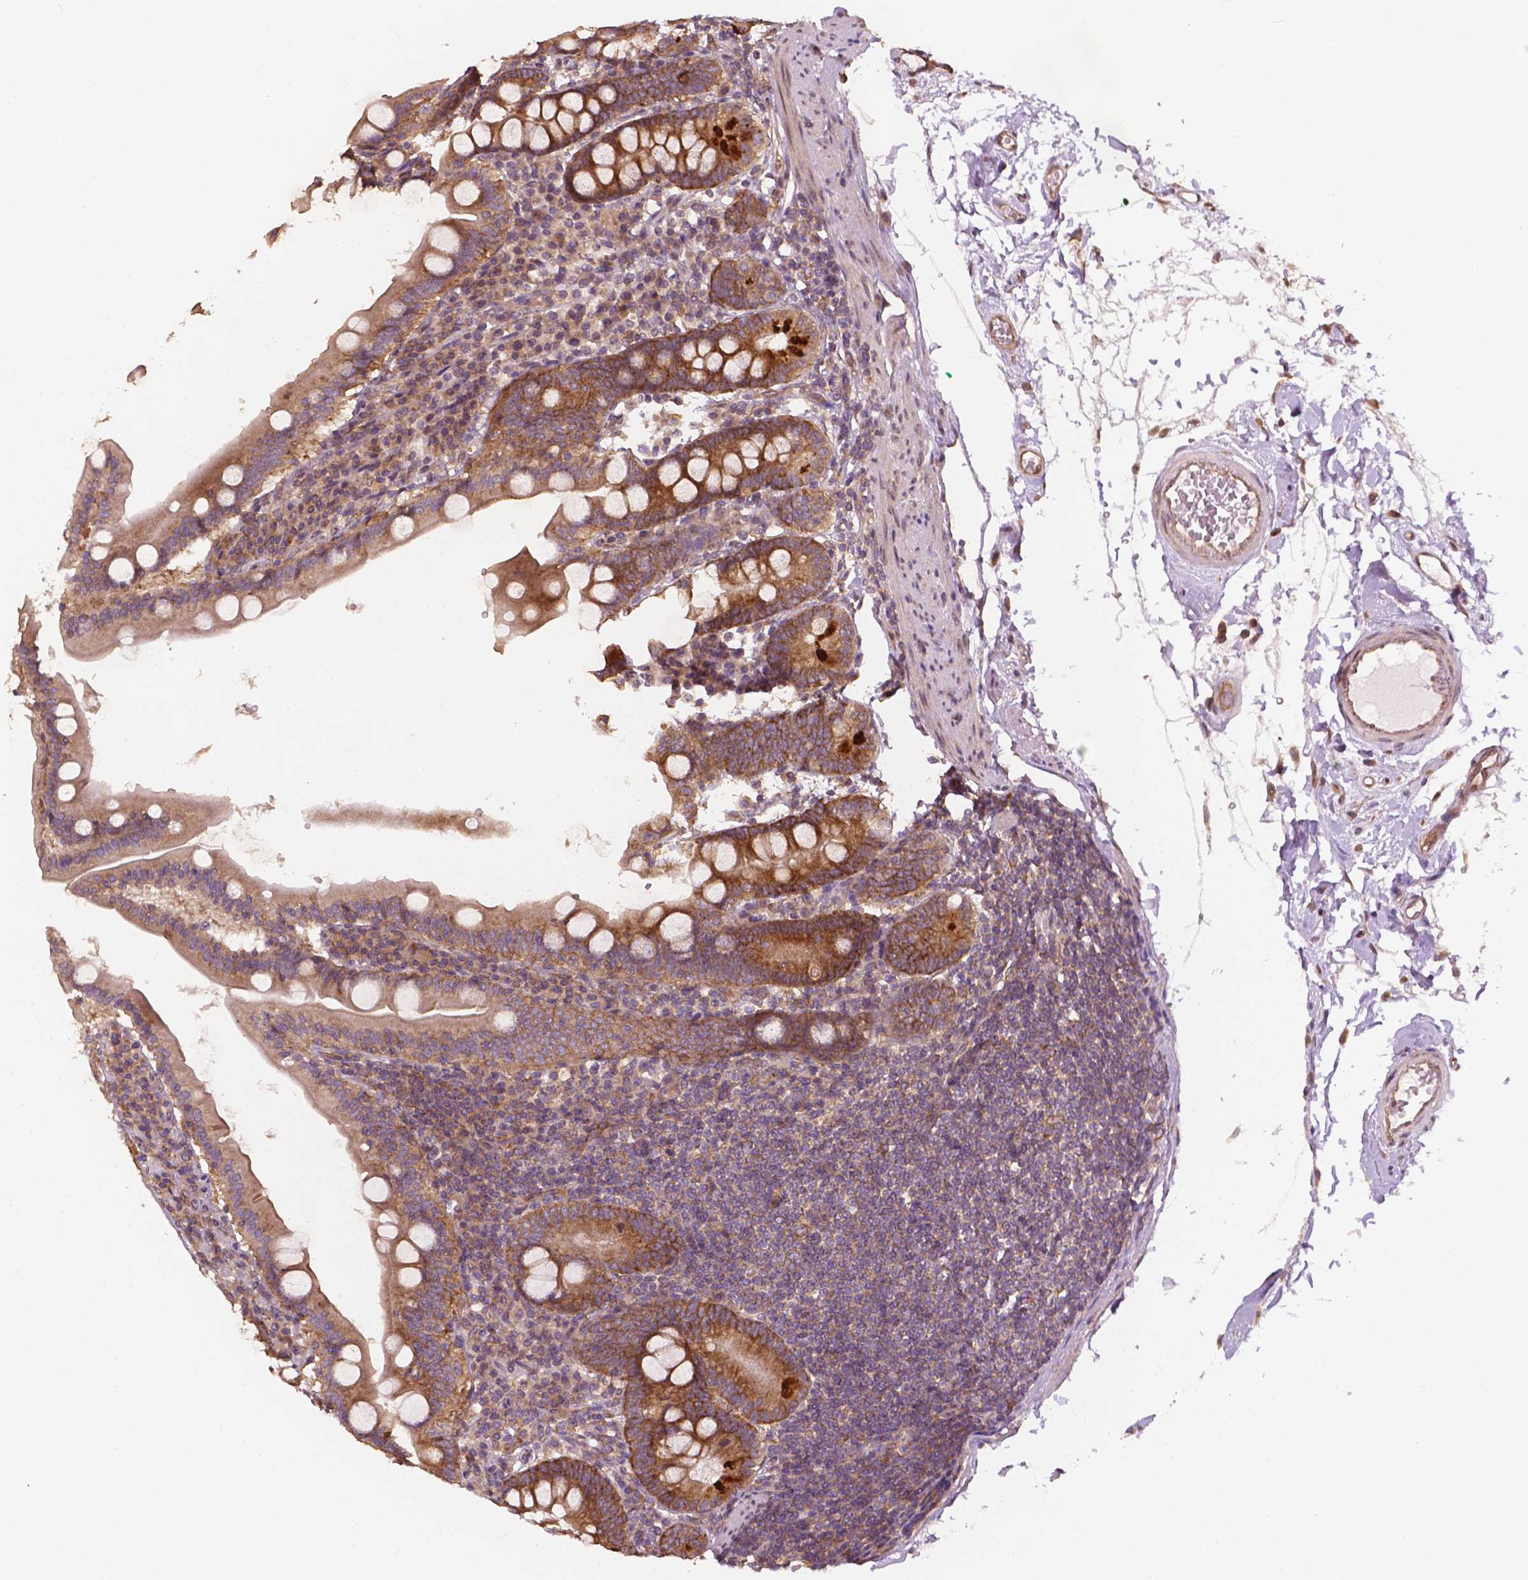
{"staining": {"intensity": "strong", "quantity": "25%-75%", "location": "cytoplasmic/membranous"}, "tissue": "duodenum", "cell_type": "Glandular cells", "image_type": "normal", "snomed": [{"axis": "morphology", "description": "Normal tissue, NOS"}, {"axis": "topography", "description": "Duodenum"}], "caption": "Duodenum was stained to show a protein in brown. There is high levels of strong cytoplasmic/membranous positivity in about 25%-75% of glandular cells. (IHC, brightfield microscopy, high magnification).", "gene": "G3BP1", "patient": {"sex": "female", "age": 67}}